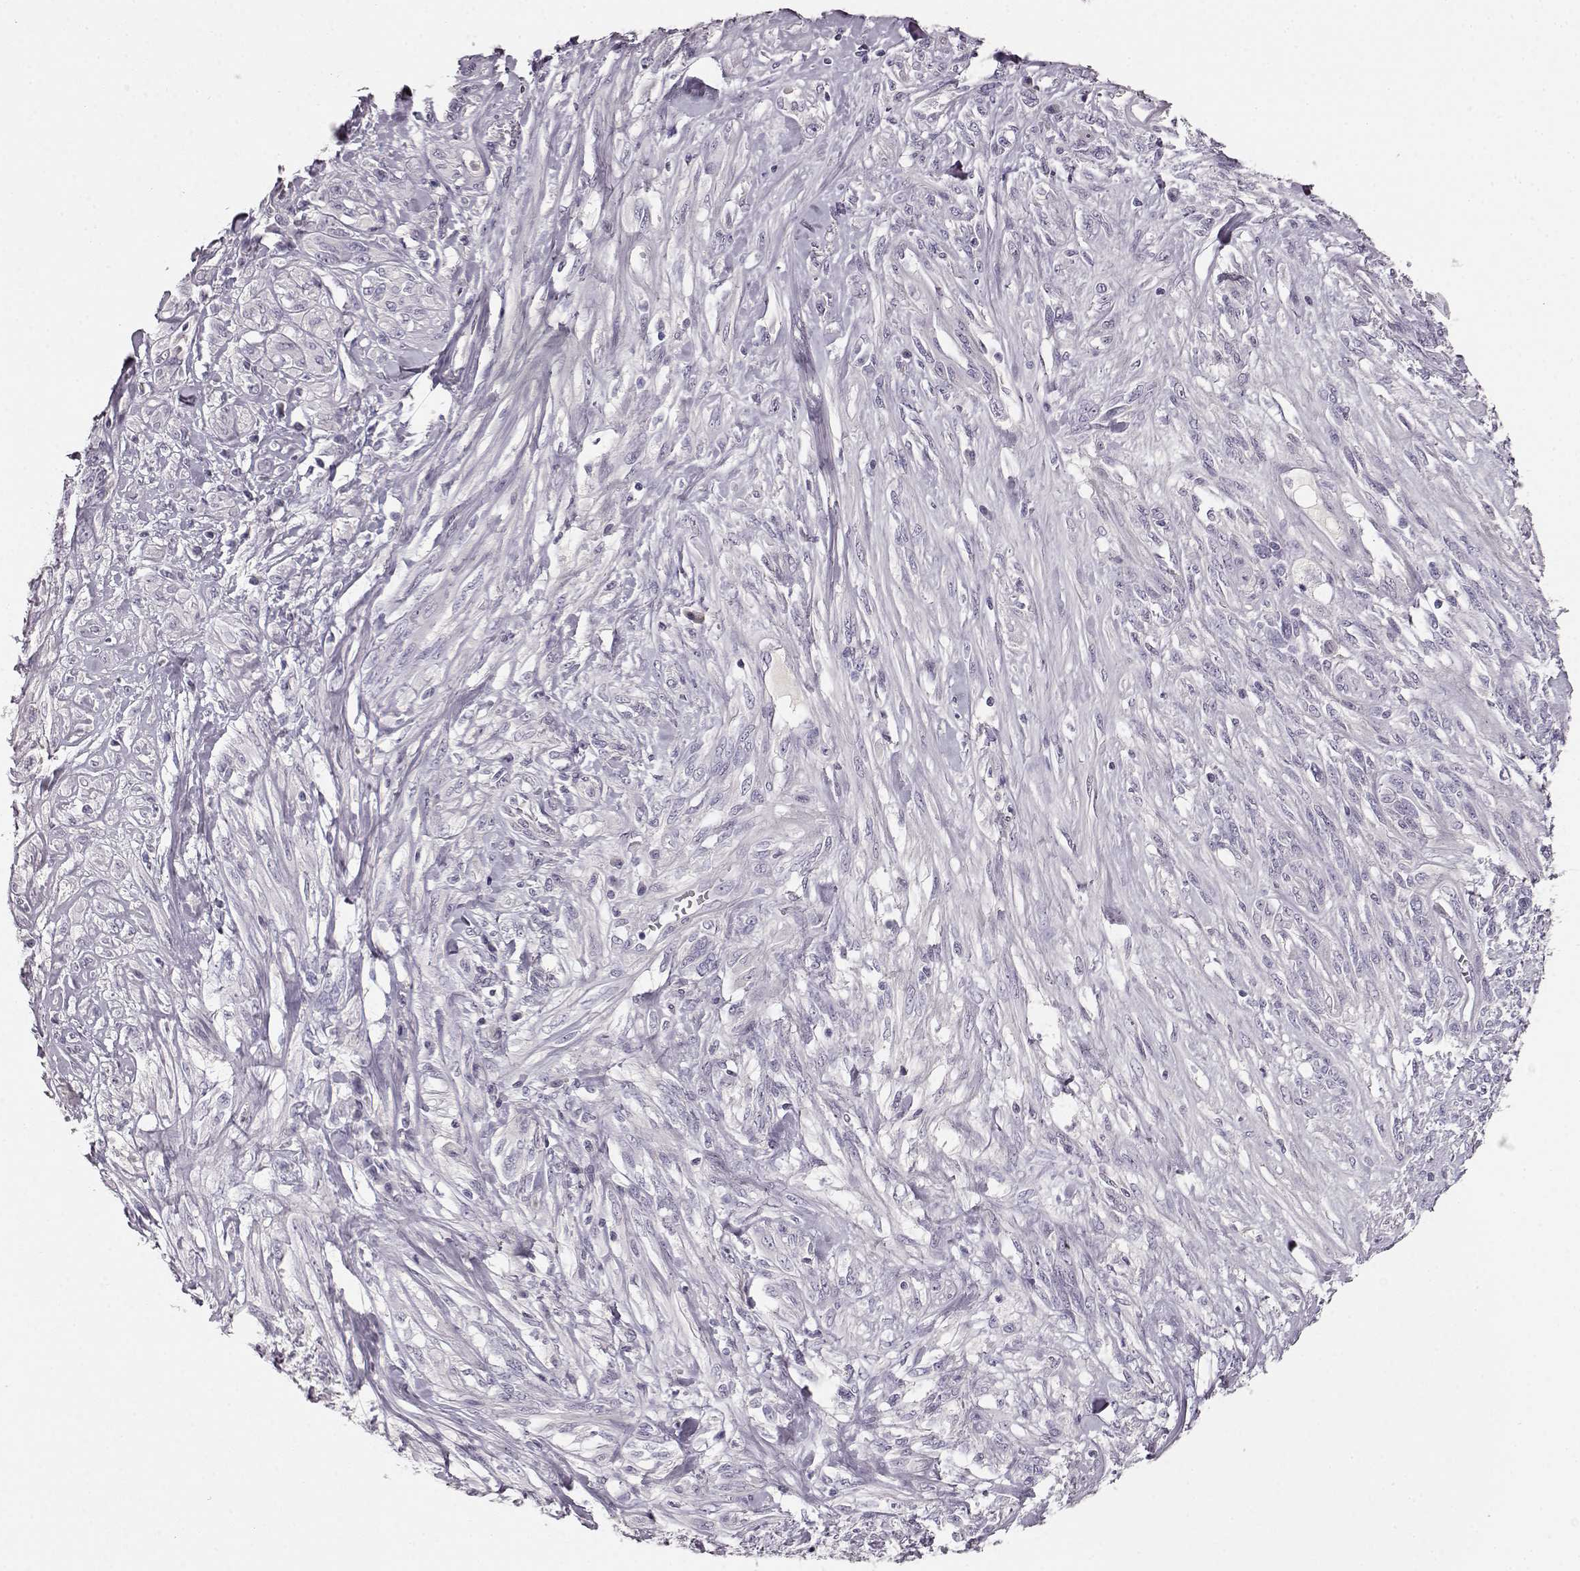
{"staining": {"intensity": "negative", "quantity": "none", "location": "none"}, "tissue": "melanoma", "cell_type": "Tumor cells", "image_type": "cancer", "snomed": [{"axis": "morphology", "description": "Malignant melanoma, NOS"}, {"axis": "topography", "description": "Skin"}], "caption": "IHC image of neoplastic tissue: melanoma stained with DAB (3,3'-diaminobenzidine) displays no significant protein staining in tumor cells.", "gene": "KIAA0319", "patient": {"sex": "female", "age": 91}}